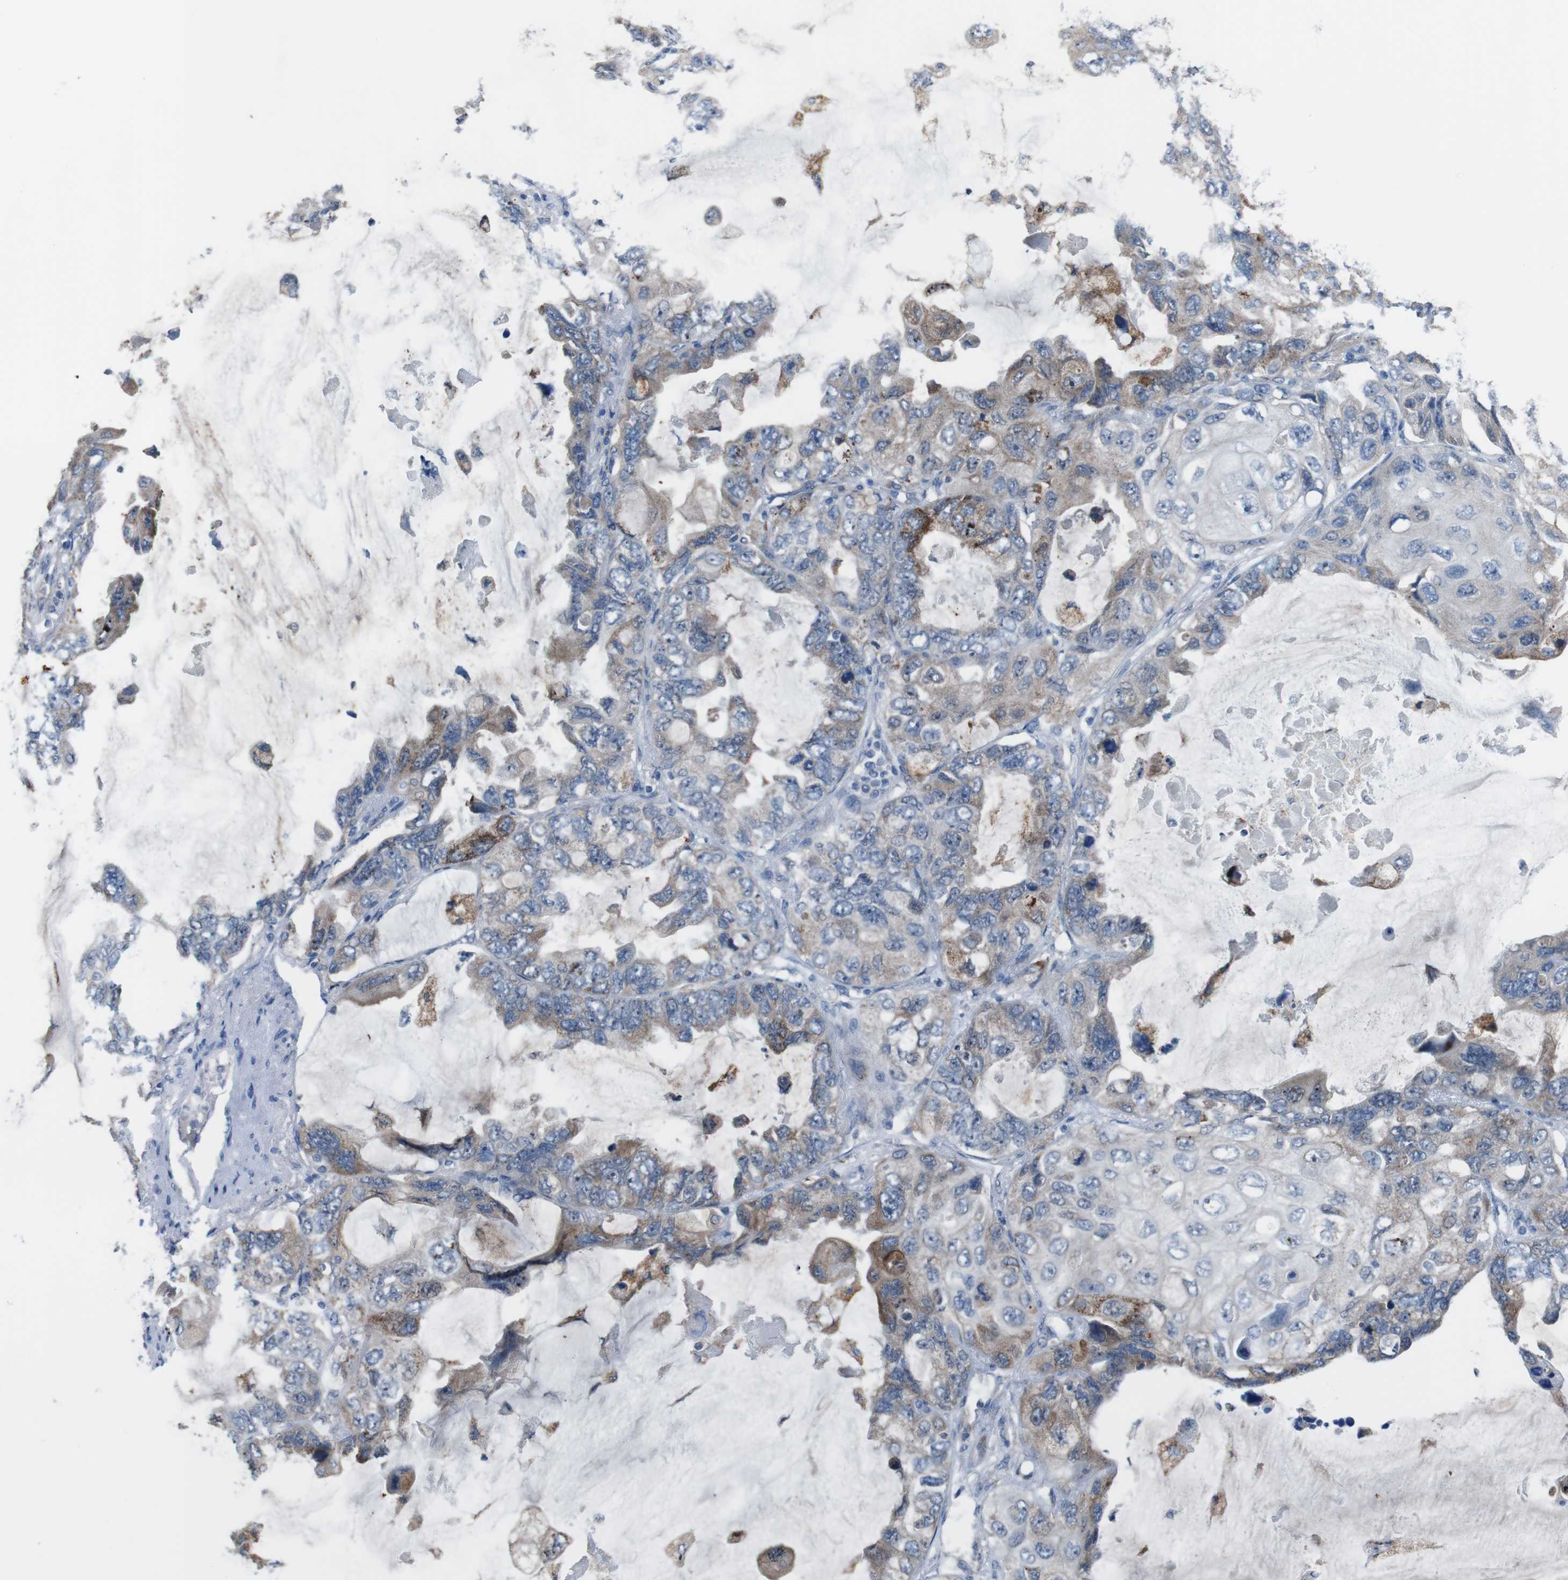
{"staining": {"intensity": "moderate", "quantity": "25%-75%", "location": "cytoplasmic/membranous"}, "tissue": "lung cancer", "cell_type": "Tumor cells", "image_type": "cancer", "snomed": [{"axis": "morphology", "description": "Squamous cell carcinoma, NOS"}, {"axis": "topography", "description": "Lung"}], "caption": "This is a photomicrograph of immunohistochemistry staining of squamous cell carcinoma (lung), which shows moderate positivity in the cytoplasmic/membranous of tumor cells.", "gene": "CDH22", "patient": {"sex": "female", "age": 73}}